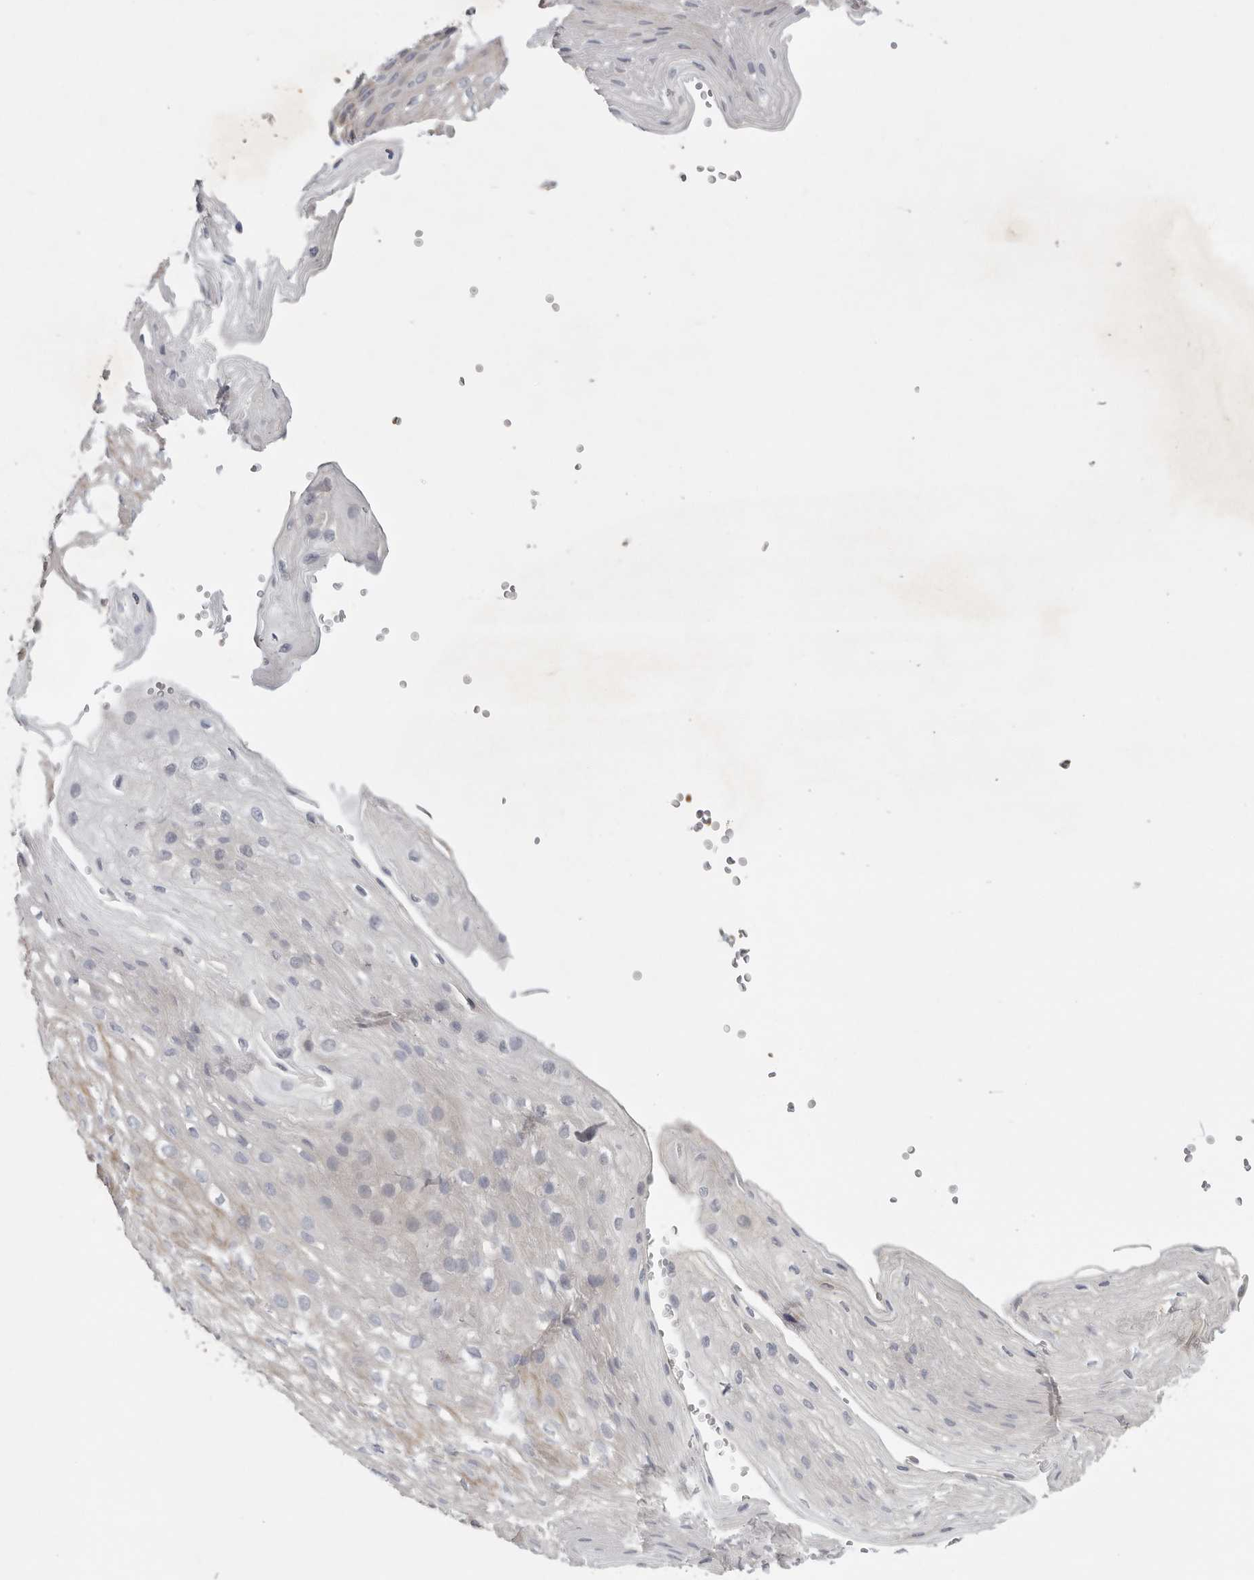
{"staining": {"intensity": "moderate", "quantity": "25%-75%", "location": "cytoplasmic/membranous"}, "tissue": "esophagus", "cell_type": "Squamous epithelial cells", "image_type": "normal", "snomed": [{"axis": "morphology", "description": "Normal tissue, NOS"}, {"axis": "topography", "description": "Esophagus"}], "caption": "IHC (DAB) staining of normal esophagus displays moderate cytoplasmic/membranous protein staining in about 25%-75% of squamous epithelial cells. Immunohistochemistry stains the protein in brown and the nuclei are stained blue.", "gene": "CFAP298", "patient": {"sex": "female", "age": 66}}